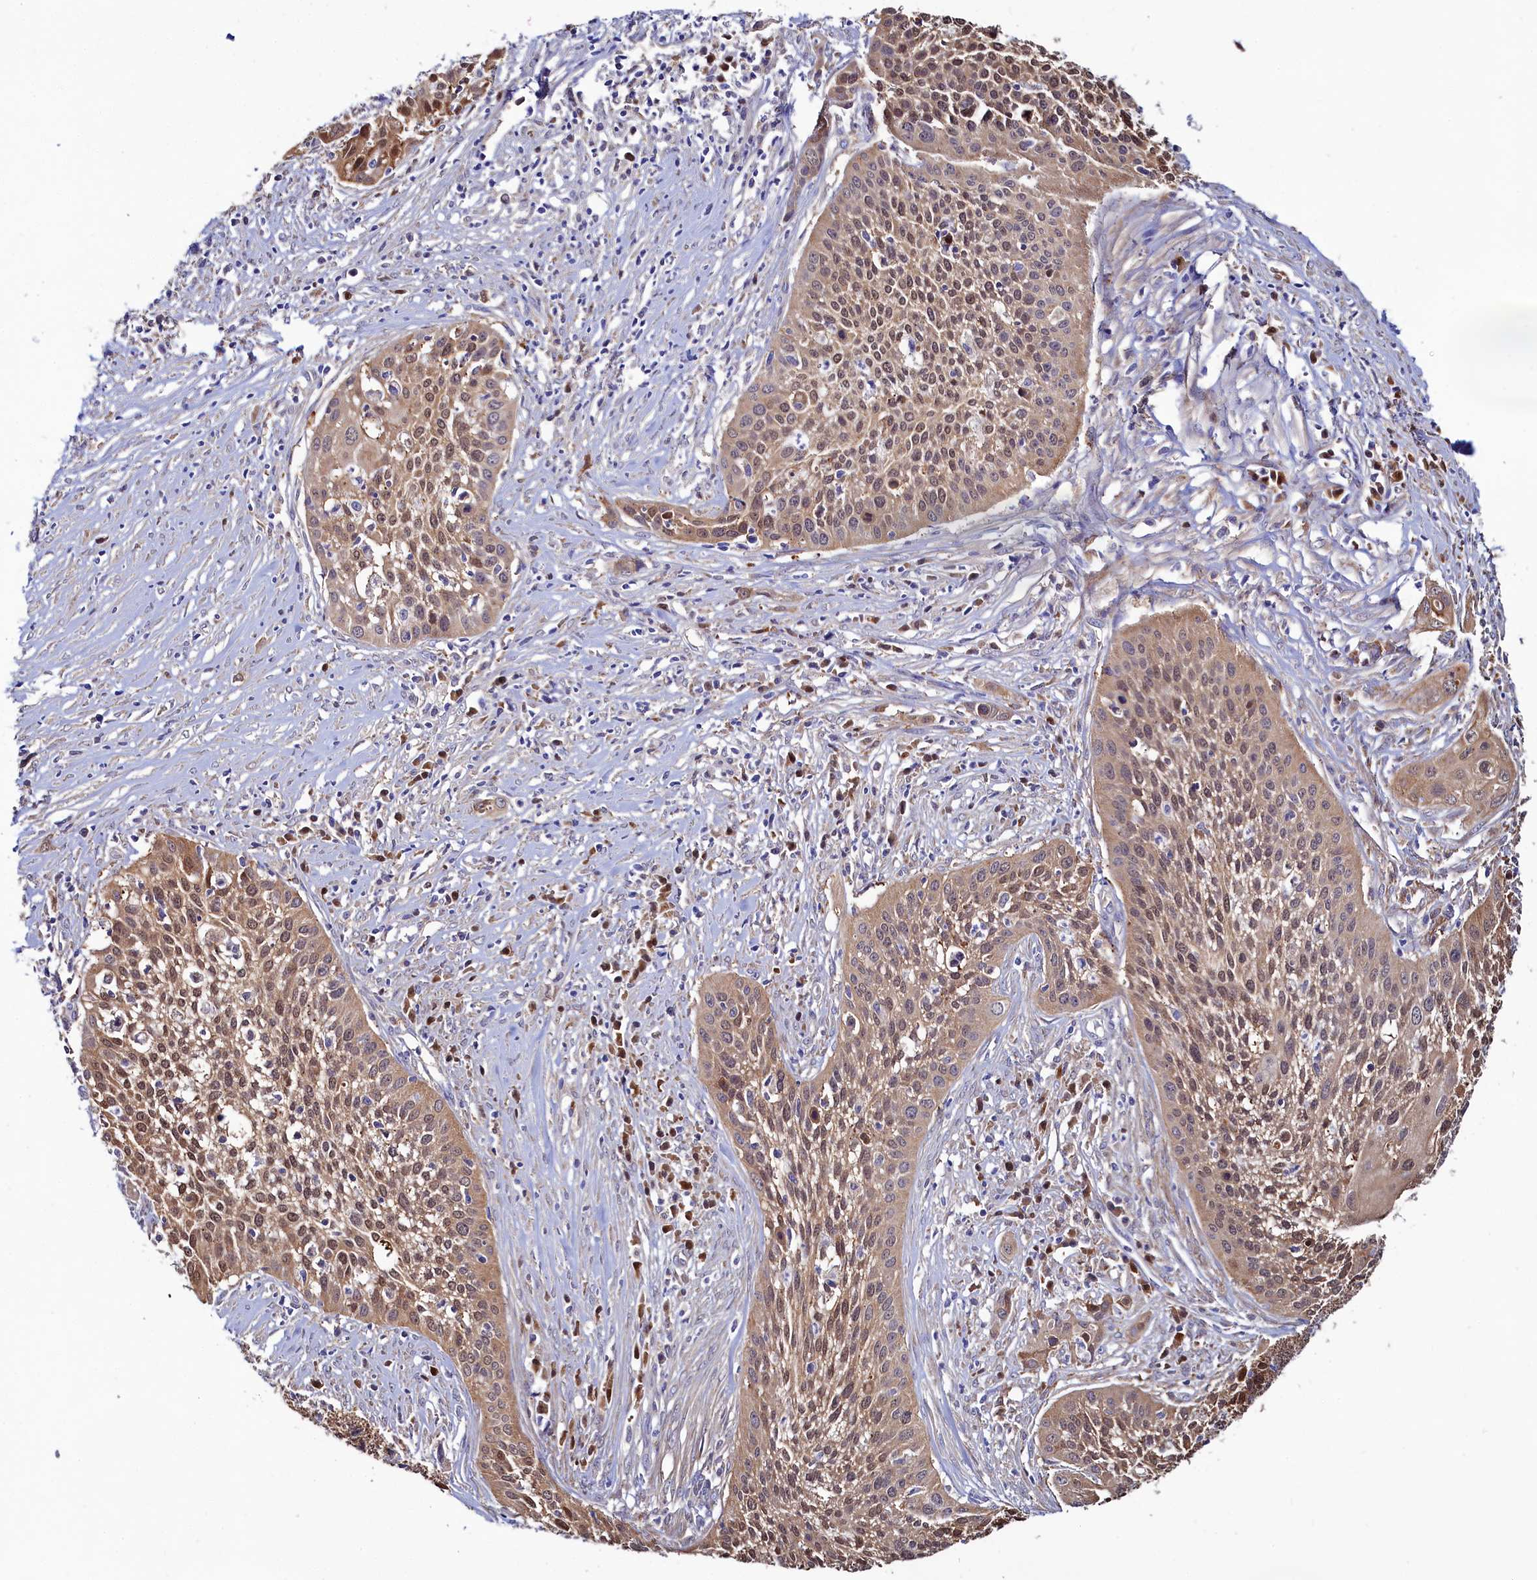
{"staining": {"intensity": "moderate", "quantity": ">75%", "location": "cytoplasmic/membranous,nuclear"}, "tissue": "cervical cancer", "cell_type": "Tumor cells", "image_type": "cancer", "snomed": [{"axis": "morphology", "description": "Squamous cell carcinoma, NOS"}, {"axis": "topography", "description": "Cervix"}], "caption": "Immunohistochemical staining of cervical squamous cell carcinoma demonstrates moderate cytoplasmic/membranous and nuclear protein staining in about >75% of tumor cells.", "gene": "ASTE1", "patient": {"sex": "female", "age": 34}}